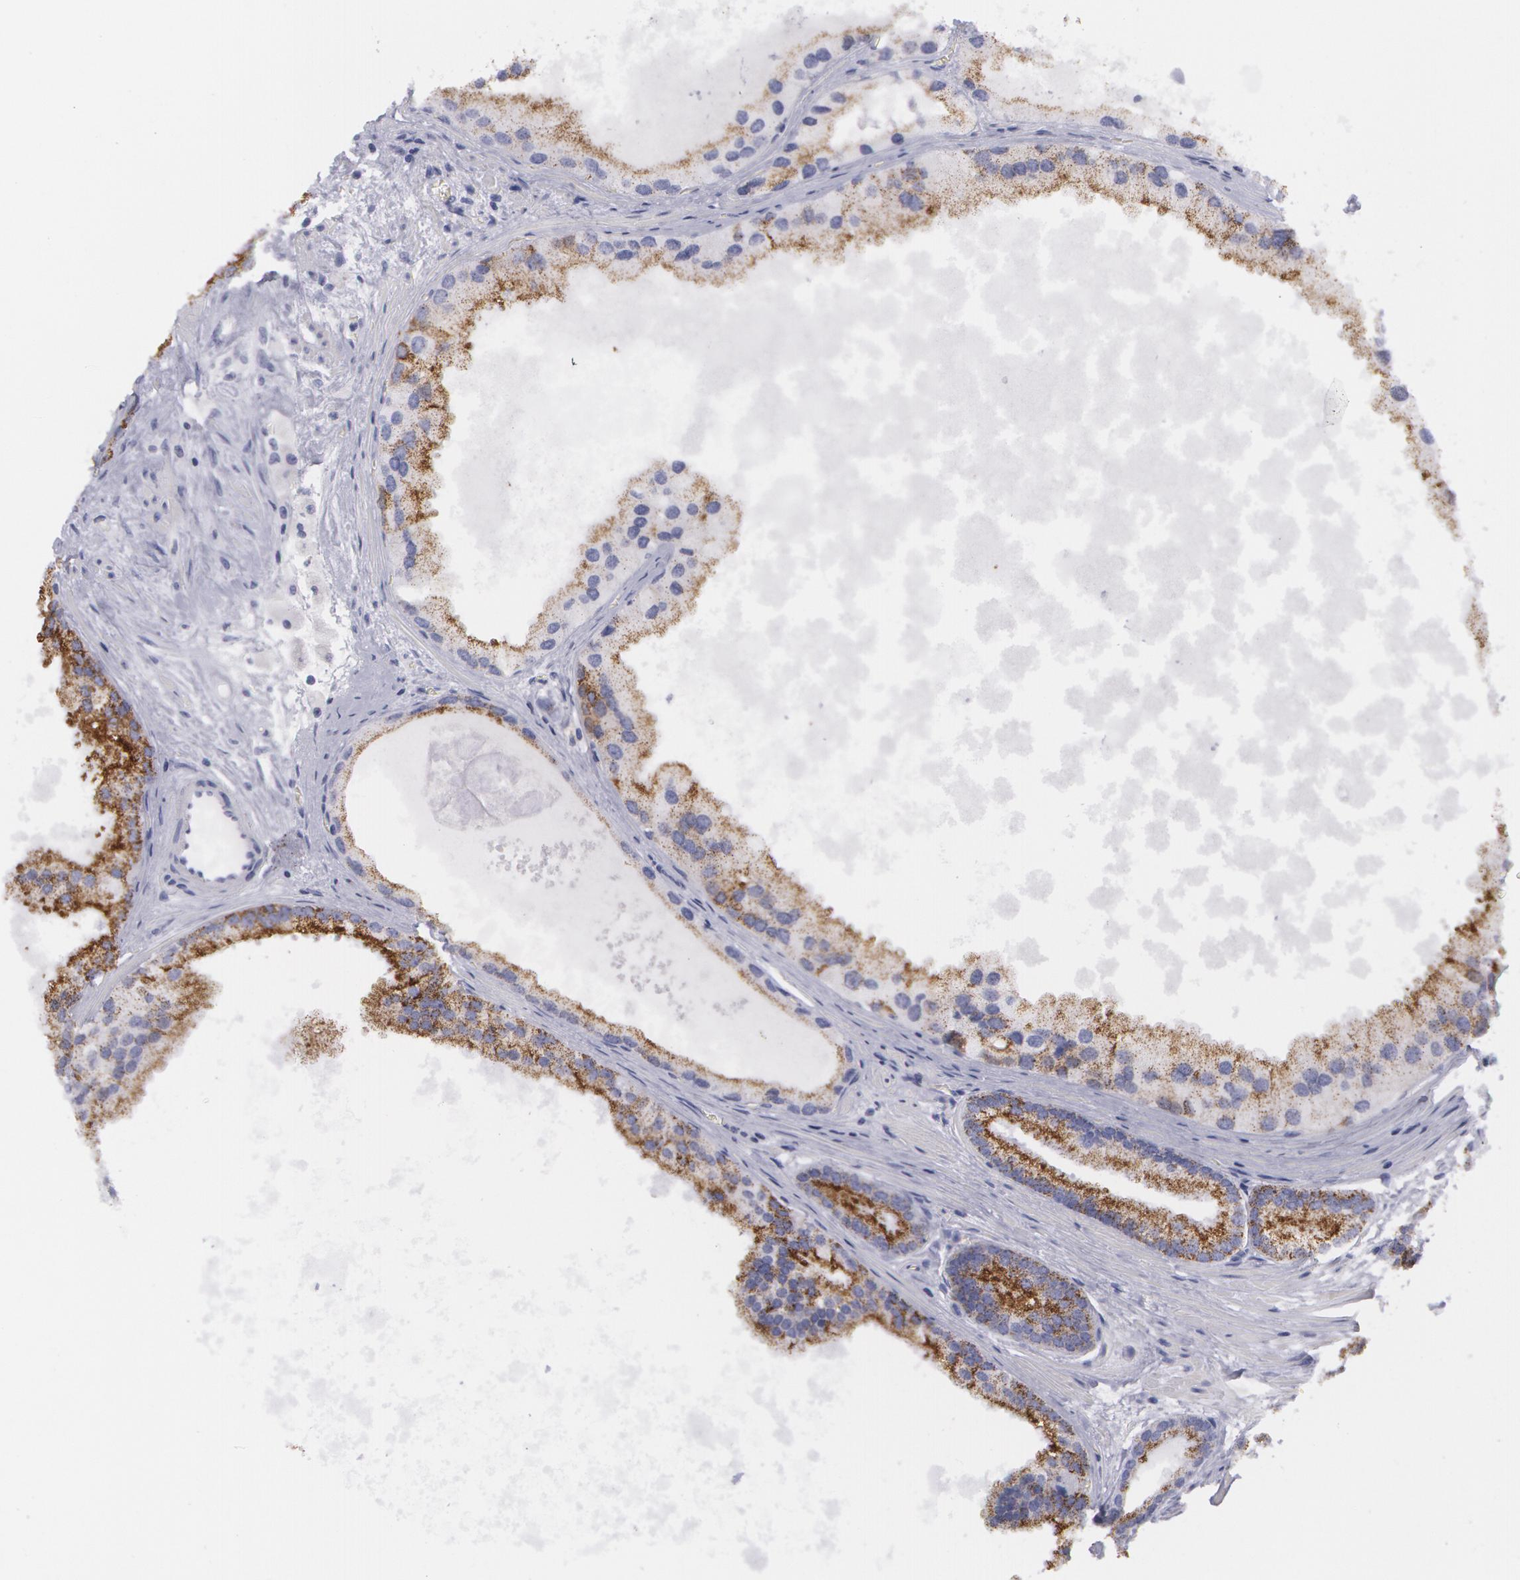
{"staining": {"intensity": "strong", "quantity": ">75%", "location": "cytoplasmic/membranous"}, "tissue": "prostate cancer", "cell_type": "Tumor cells", "image_type": "cancer", "snomed": [{"axis": "morphology", "description": "Adenocarcinoma, Medium grade"}, {"axis": "topography", "description": "Prostate"}], "caption": "Tumor cells display high levels of strong cytoplasmic/membranous expression in about >75% of cells in prostate cancer.", "gene": "AMACR", "patient": {"sex": "male", "age": 70}}